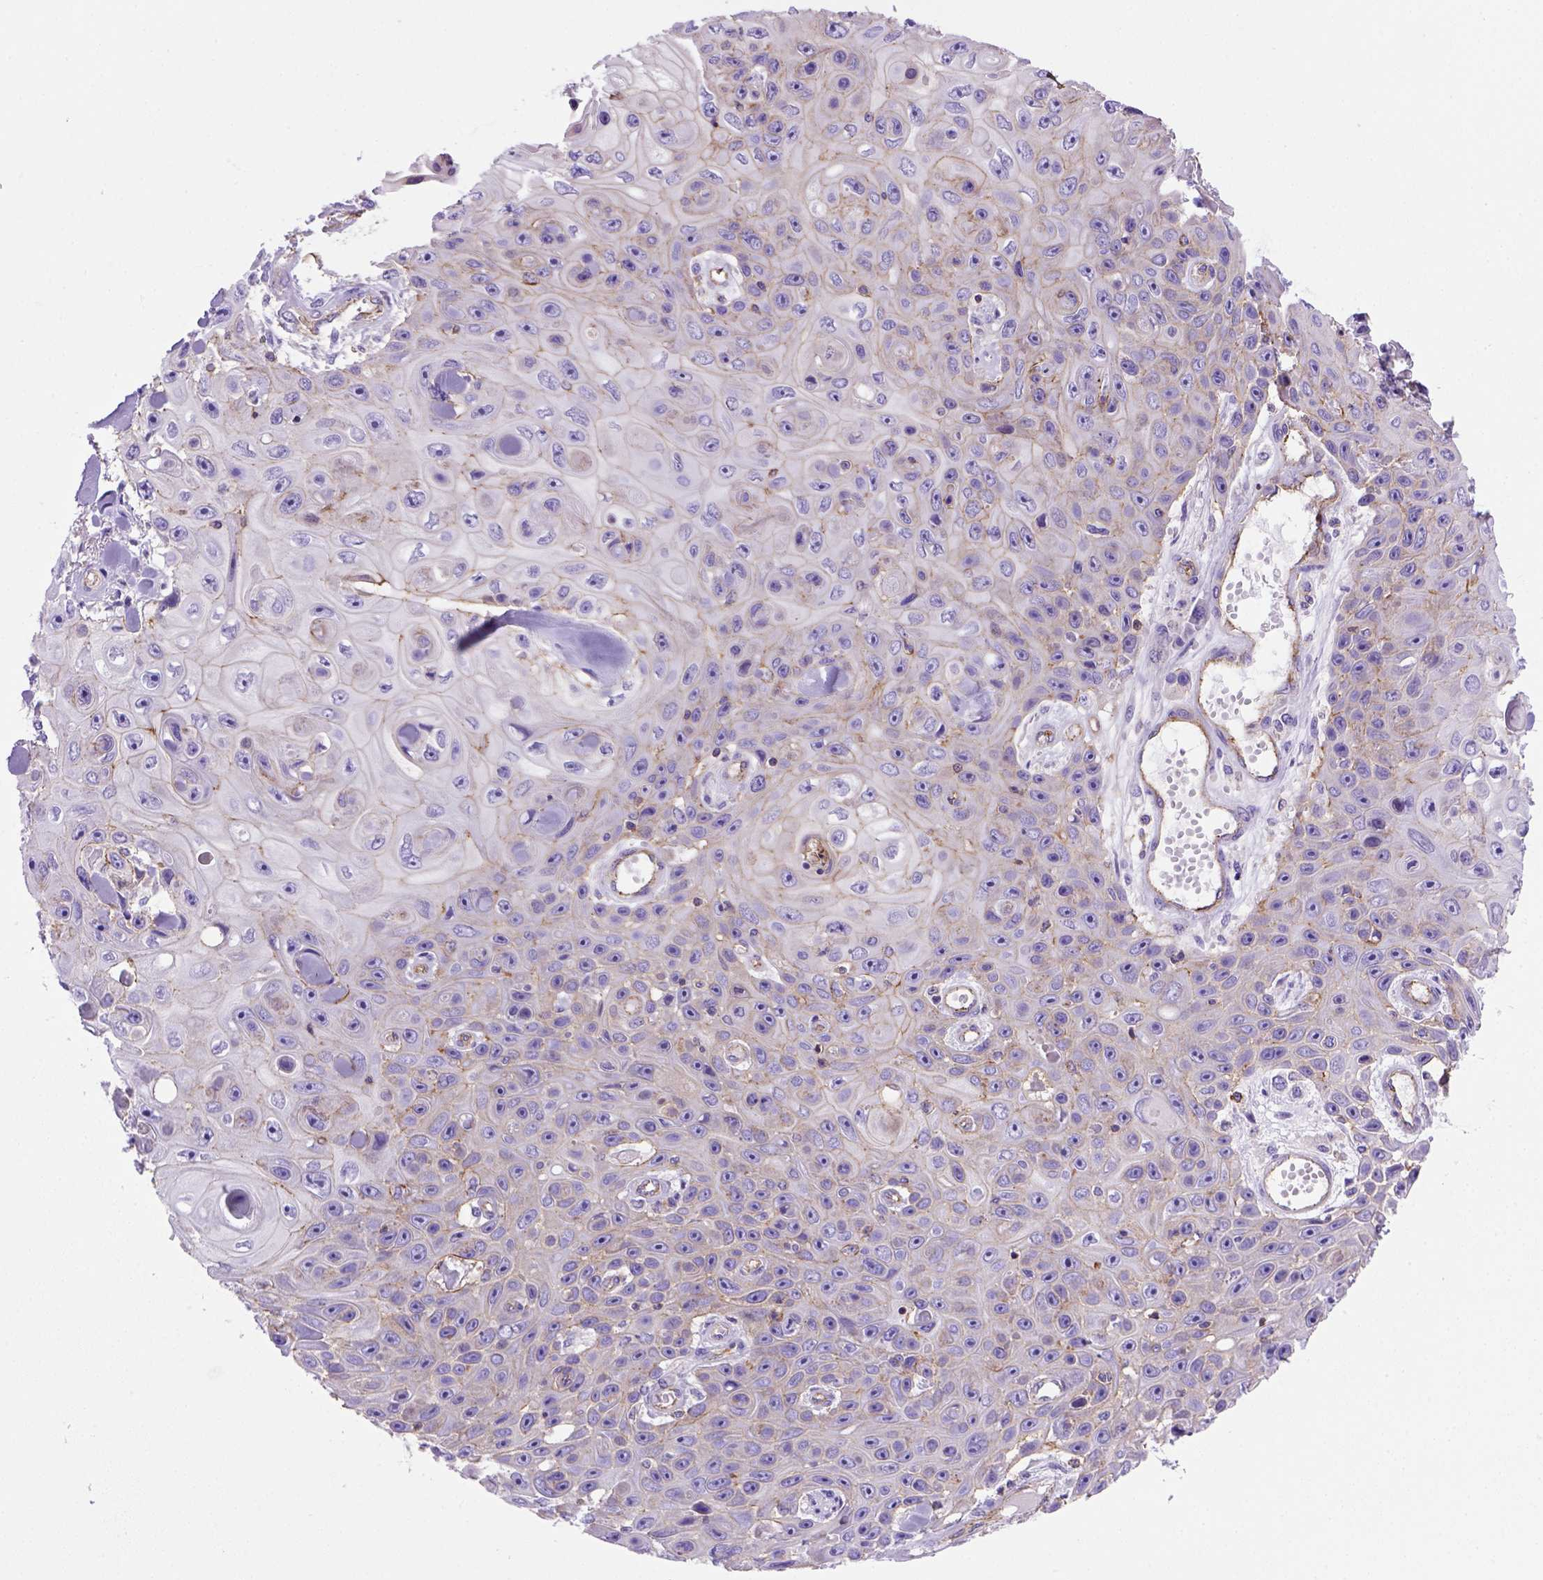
{"staining": {"intensity": "moderate", "quantity": ">75%", "location": "cytoplasmic/membranous"}, "tissue": "skin cancer", "cell_type": "Tumor cells", "image_type": "cancer", "snomed": [{"axis": "morphology", "description": "Squamous cell carcinoma, NOS"}, {"axis": "topography", "description": "Skin"}], "caption": "About >75% of tumor cells in human squamous cell carcinoma (skin) reveal moderate cytoplasmic/membranous protein positivity as visualized by brown immunohistochemical staining.", "gene": "PEX12", "patient": {"sex": "male", "age": 82}}